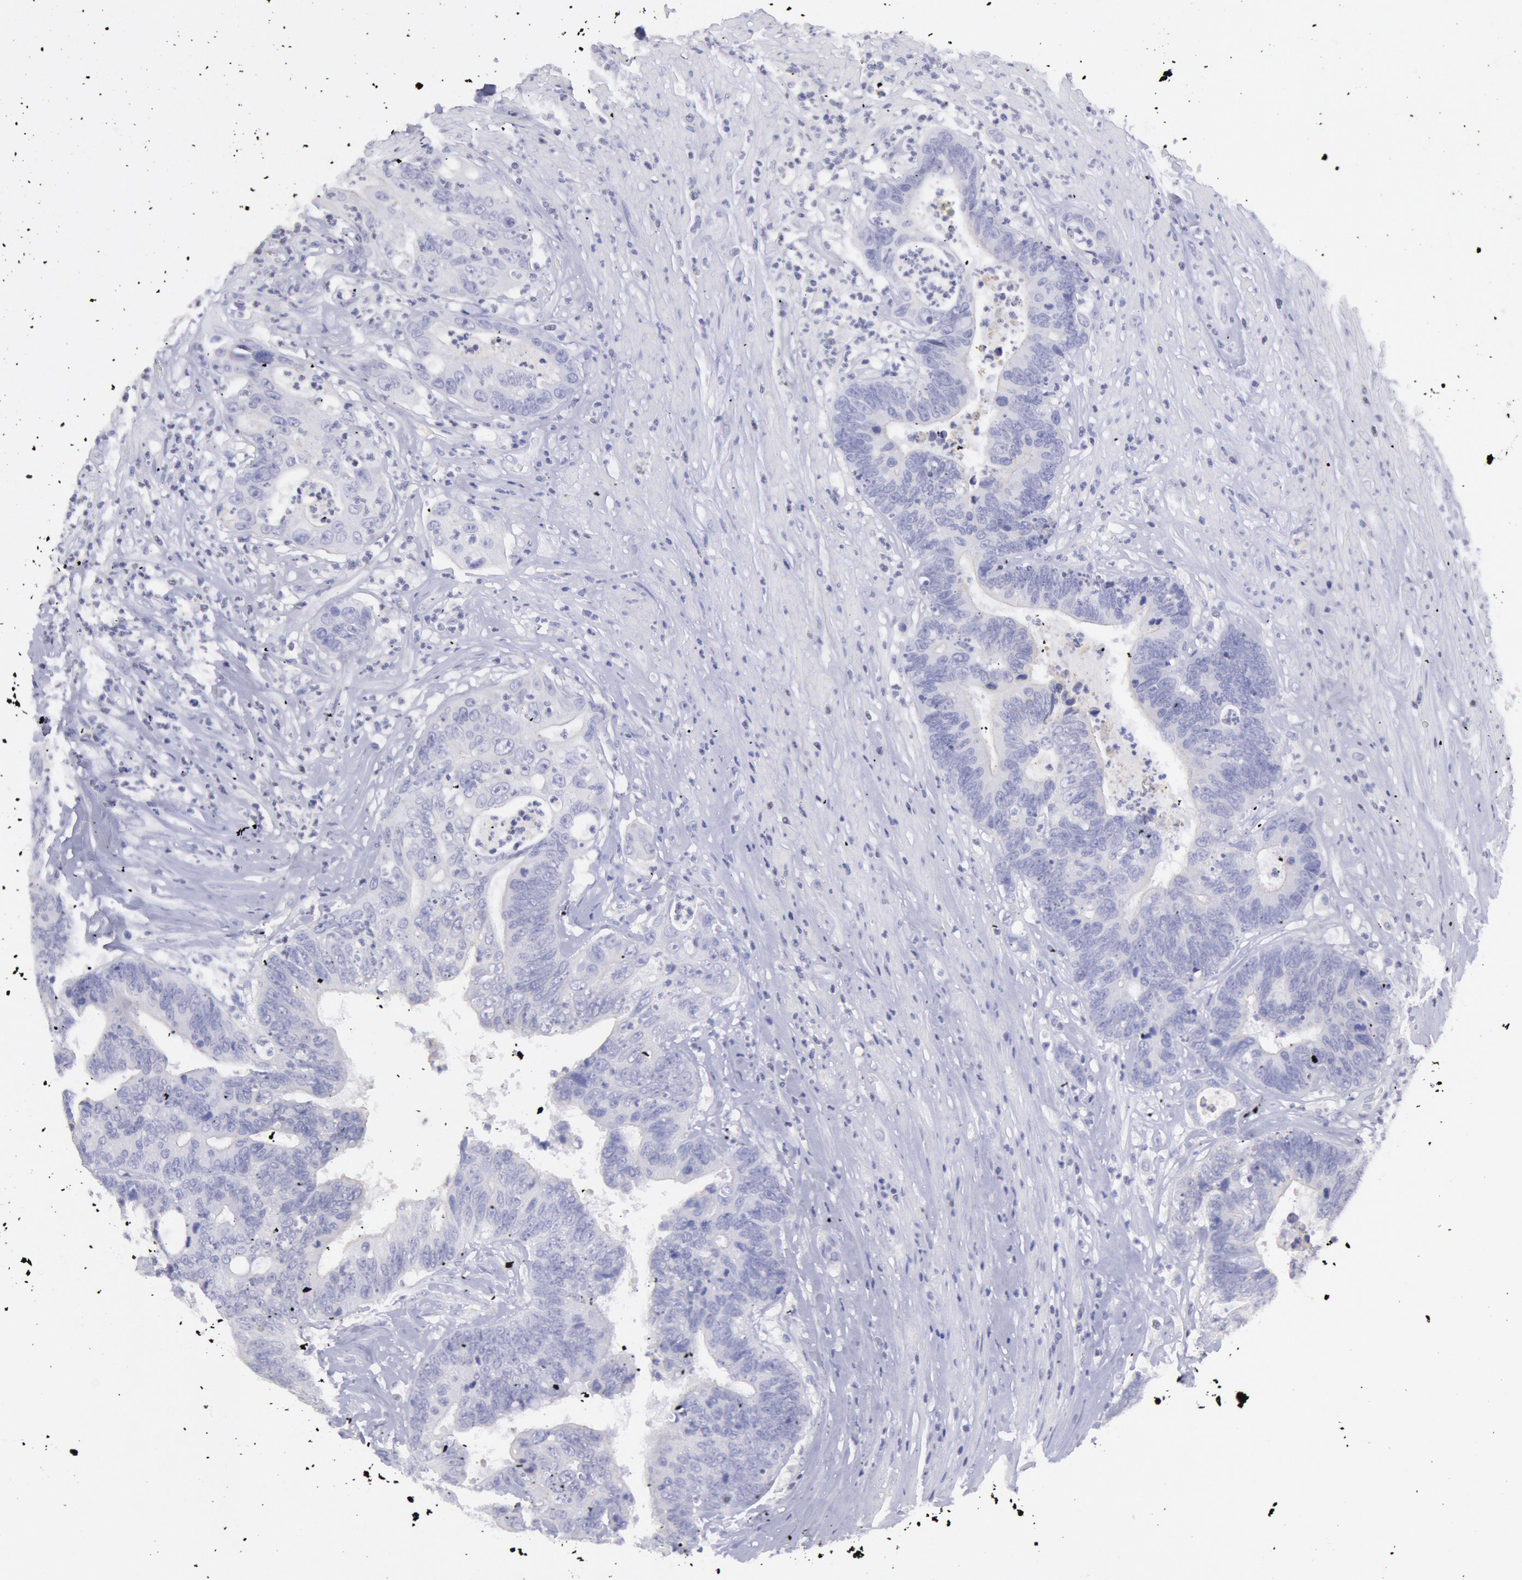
{"staining": {"intensity": "negative", "quantity": "none", "location": "none"}, "tissue": "colorectal cancer", "cell_type": "Tumor cells", "image_type": "cancer", "snomed": [{"axis": "morphology", "description": "Adenocarcinoma, NOS"}, {"axis": "topography", "description": "Rectum"}], "caption": "Histopathology image shows no significant protein expression in tumor cells of adenocarcinoma (colorectal).", "gene": "MYH7", "patient": {"sex": "female", "age": 65}}